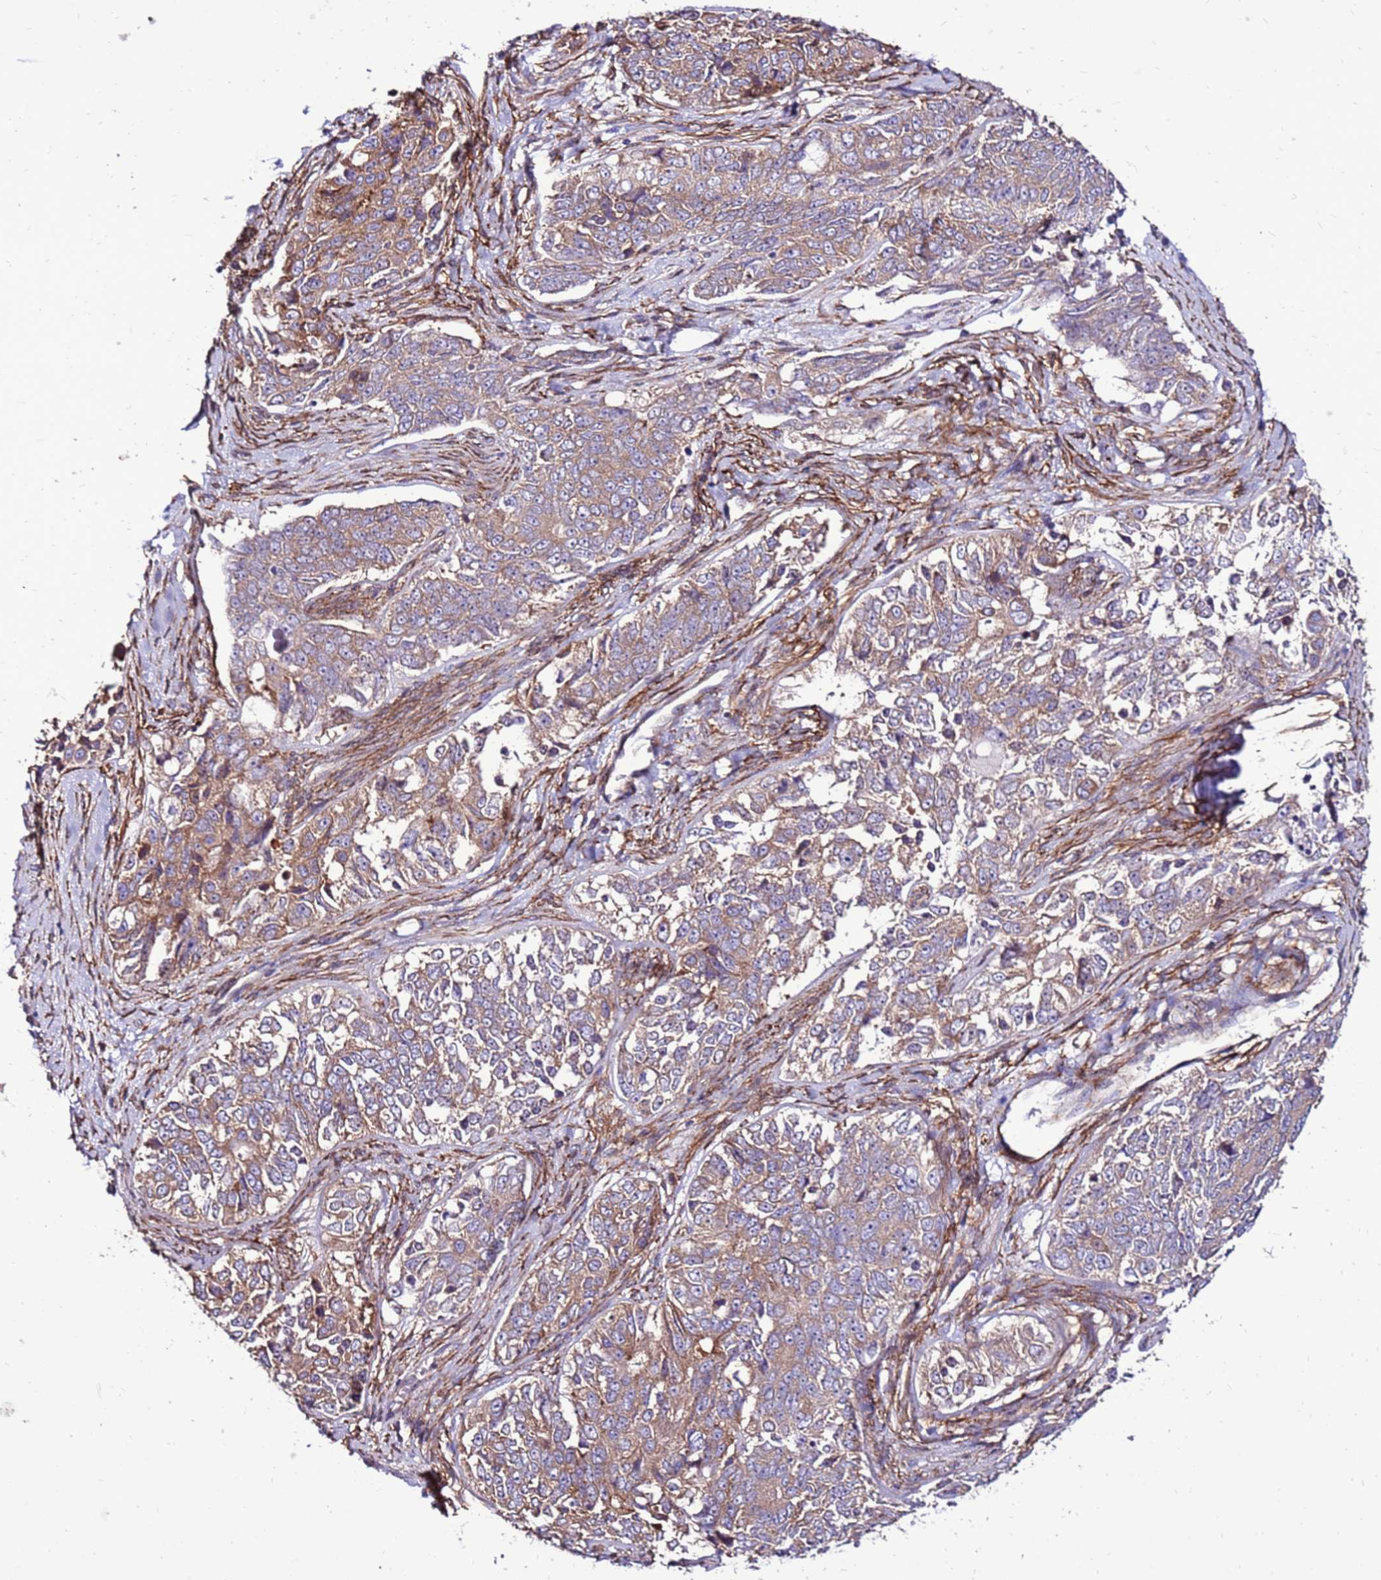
{"staining": {"intensity": "moderate", "quantity": ">75%", "location": "cytoplasmic/membranous"}, "tissue": "ovarian cancer", "cell_type": "Tumor cells", "image_type": "cancer", "snomed": [{"axis": "morphology", "description": "Carcinoma, endometroid"}, {"axis": "topography", "description": "Ovary"}], "caption": "This is a photomicrograph of immunohistochemistry (IHC) staining of ovarian cancer, which shows moderate staining in the cytoplasmic/membranous of tumor cells.", "gene": "EI24", "patient": {"sex": "female", "age": 51}}